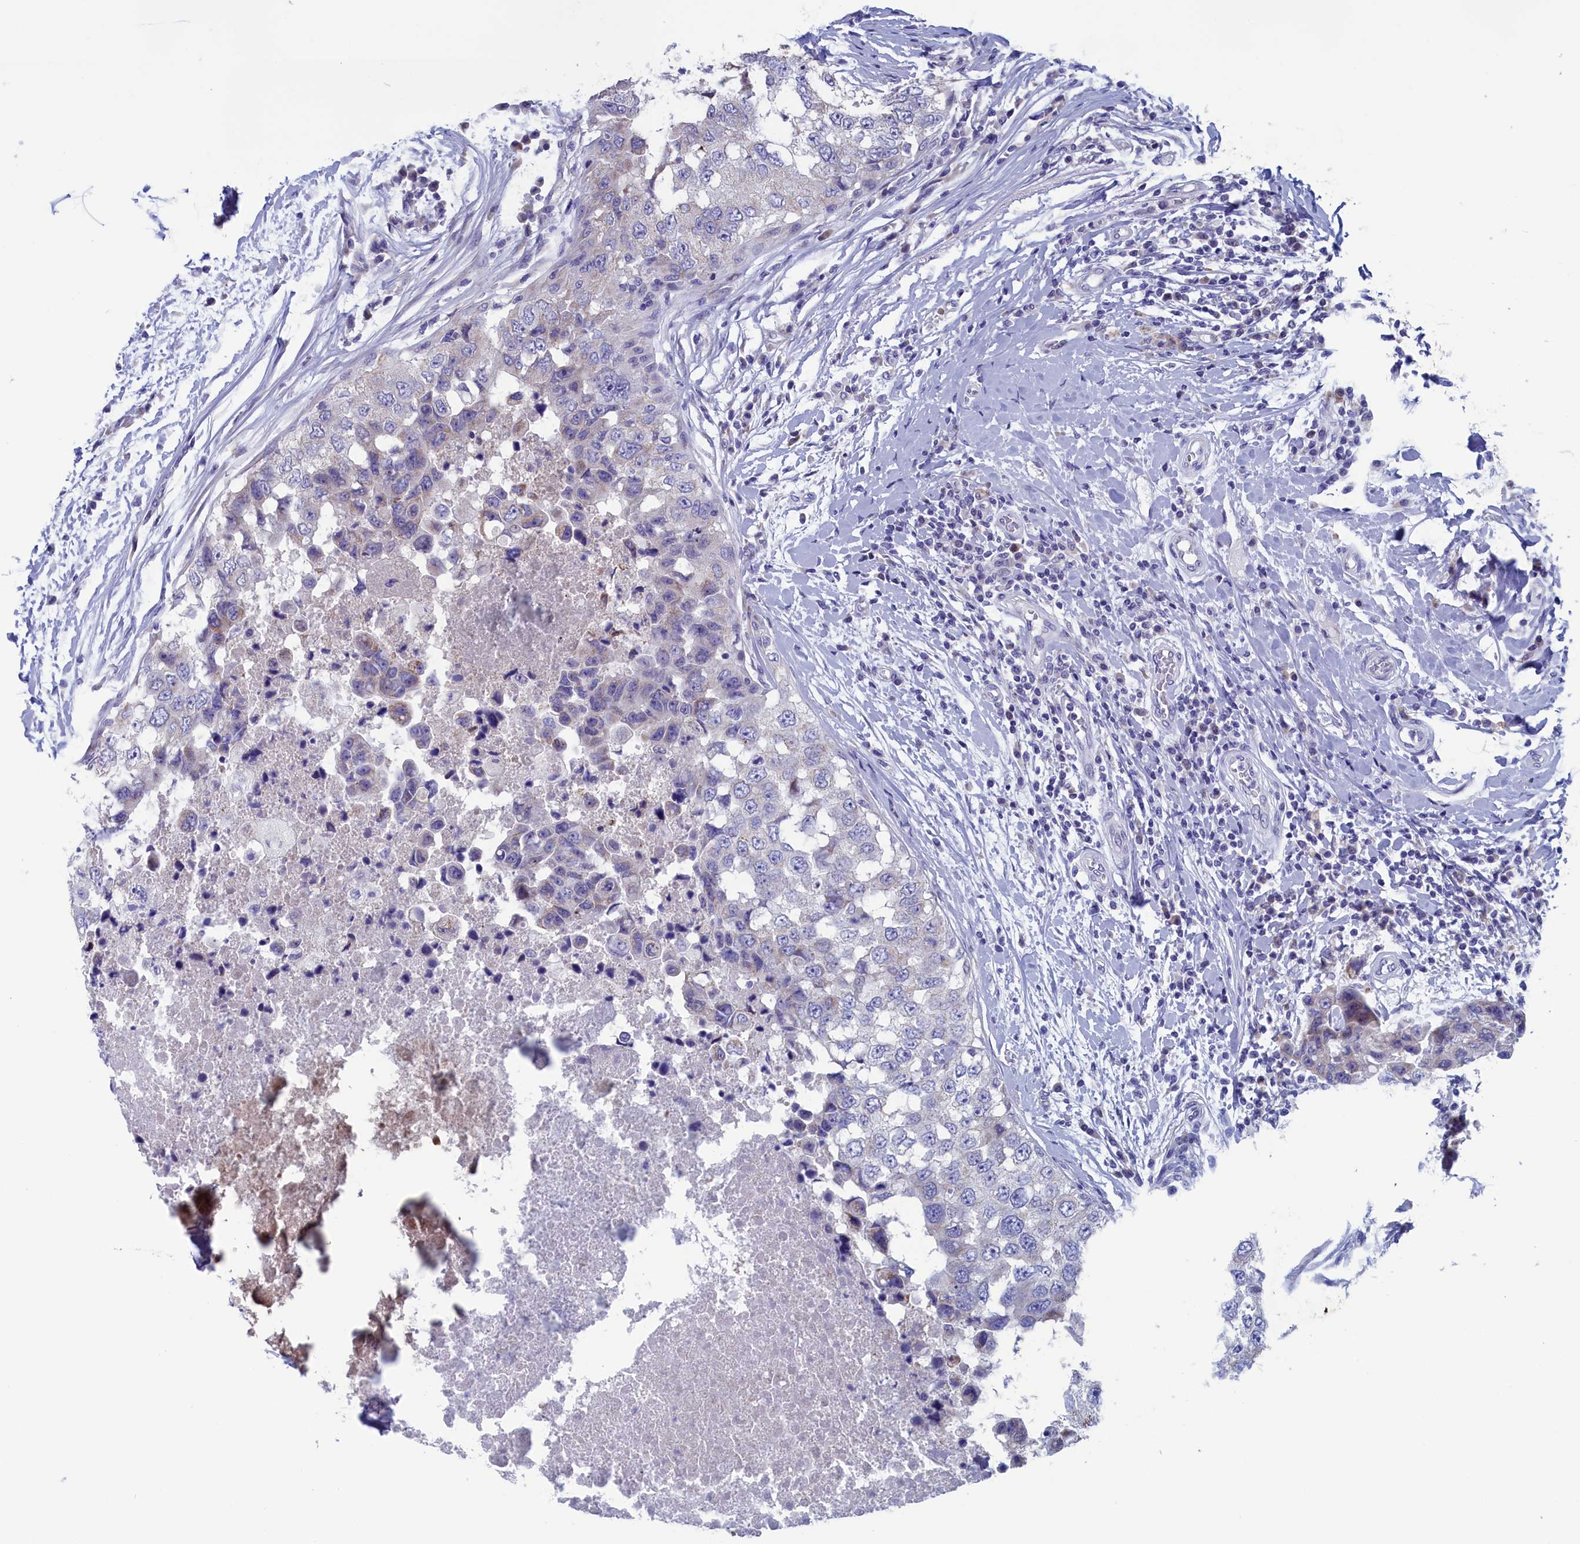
{"staining": {"intensity": "negative", "quantity": "none", "location": "none"}, "tissue": "breast cancer", "cell_type": "Tumor cells", "image_type": "cancer", "snomed": [{"axis": "morphology", "description": "Duct carcinoma"}, {"axis": "topography", "description": "Breast"}], "caption": "Human intraductal carcinoma (breast) stained for a protein using immunohistochemistry reveals no expression in tumor cells.", "gene": "NIBAN3", "patient": {"sex": "female", "age": 27}}